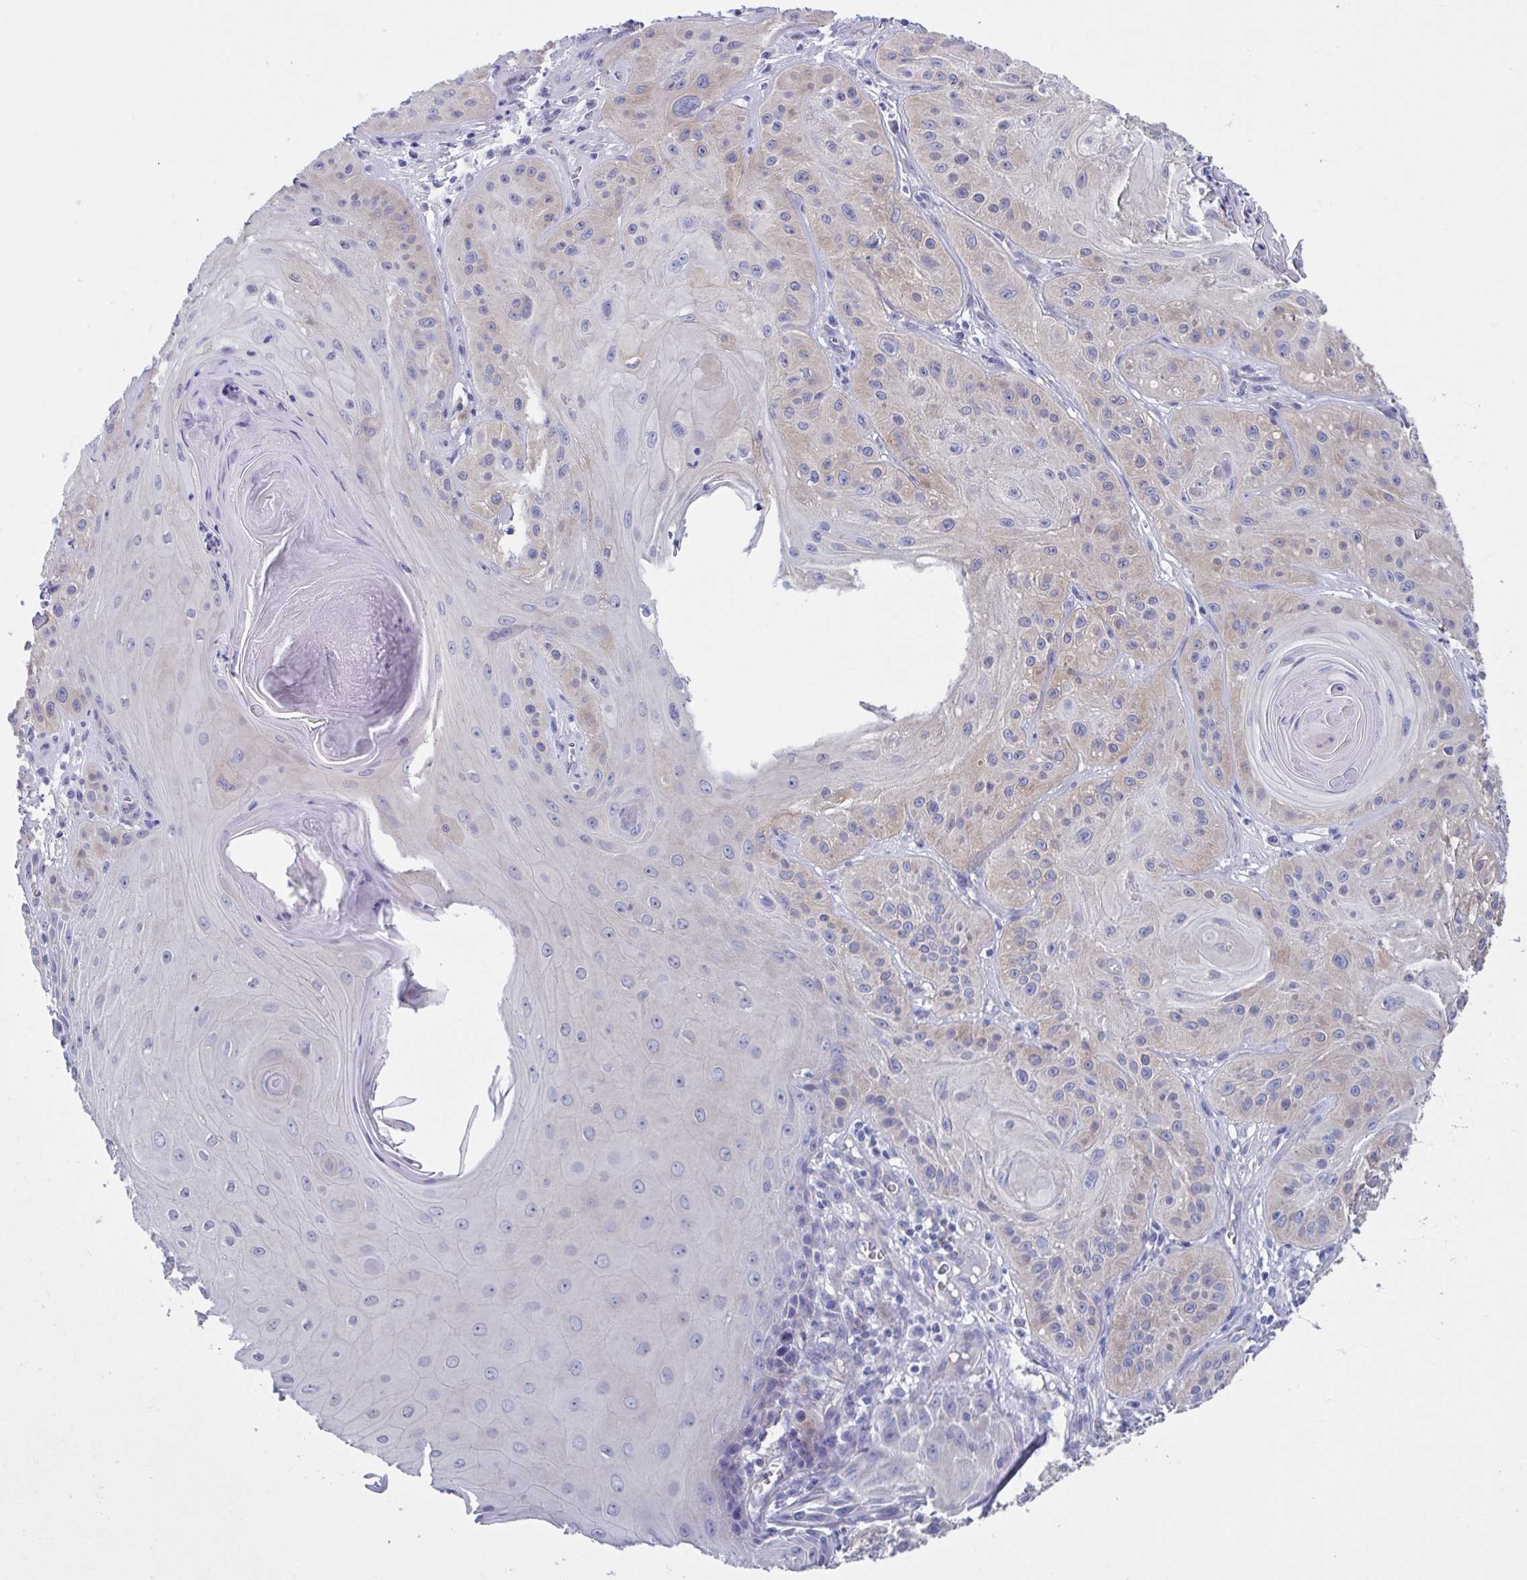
{"staining": {"intensity": "weak", "quantity": "<25%", "location": "cytoplasmic/membranous"}, "tissue": "skin cancer", "cell_type": "Tumor cells", "image_type": "cancer", "snomed": [{"axis": "morphology", "description": "Squamous cell carcinoma, NOS"}, {"axis": "topography", "description": "Skin"}], "caption": "An immunohistochemistry micrograph of skin cancer is shown. There is no staining in tumor cells of skin cancer.", "gene": "LPIN3", "patient": {"sex": "male", "age": 85}}